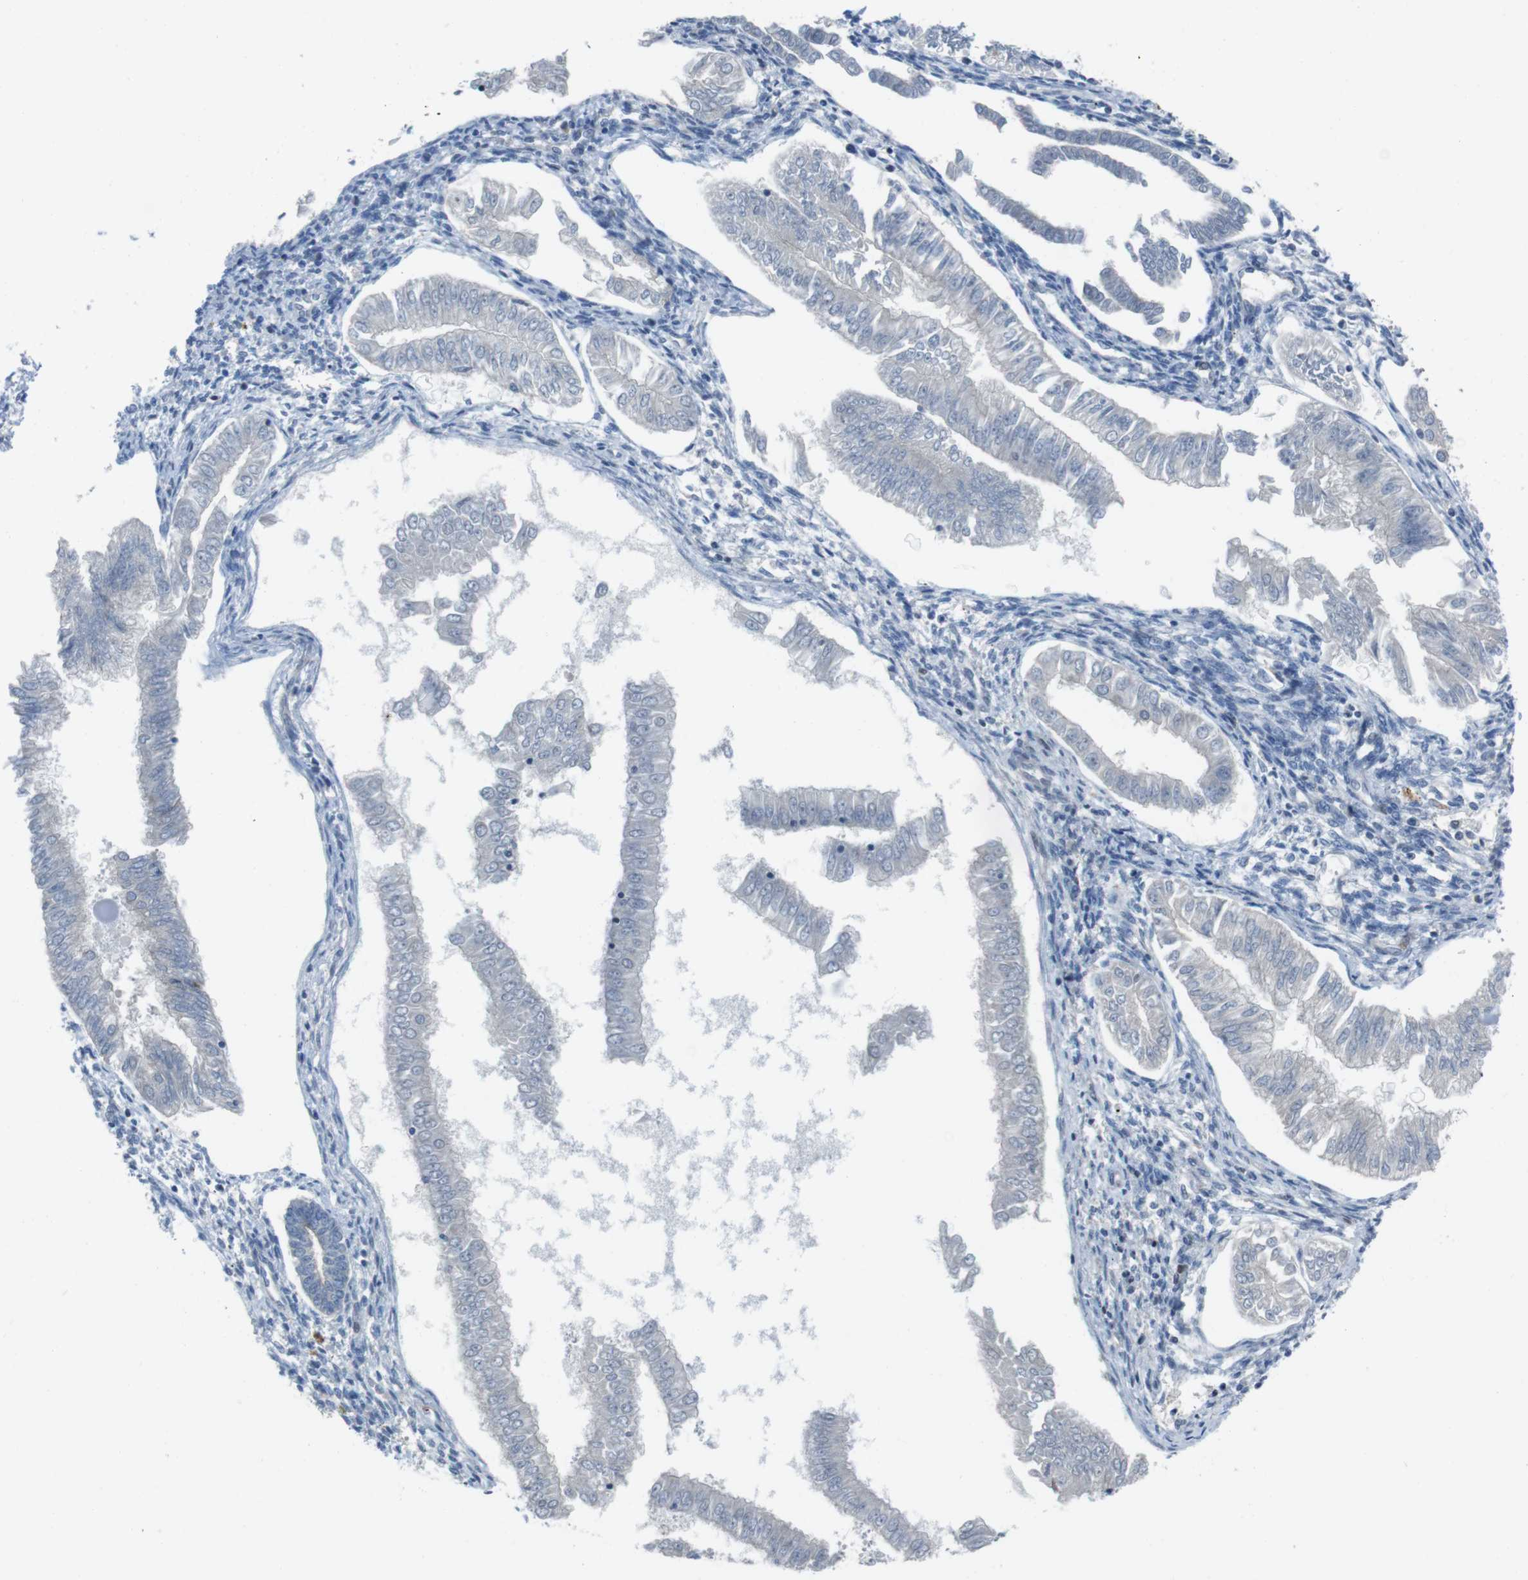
{"staining": {"intensity": "negative", "quantity": "none", "location": "none"}, "tissue": "endometrial cancer", "cell_type": "Tumor cells", "image_type": "cancer", "snomed": [{"axis": "morphology", "description": "Adenocarcinoma, NOS"}, {"axis": "topography", "description": "Endometrium"}], "caption": "Adenocarcinoma (endometrial) was stained to show a protein in brown. There is no significant staining in tumor cells.", "gene": "PBRM1", "patient": {"sex": "female", "age": 53}}